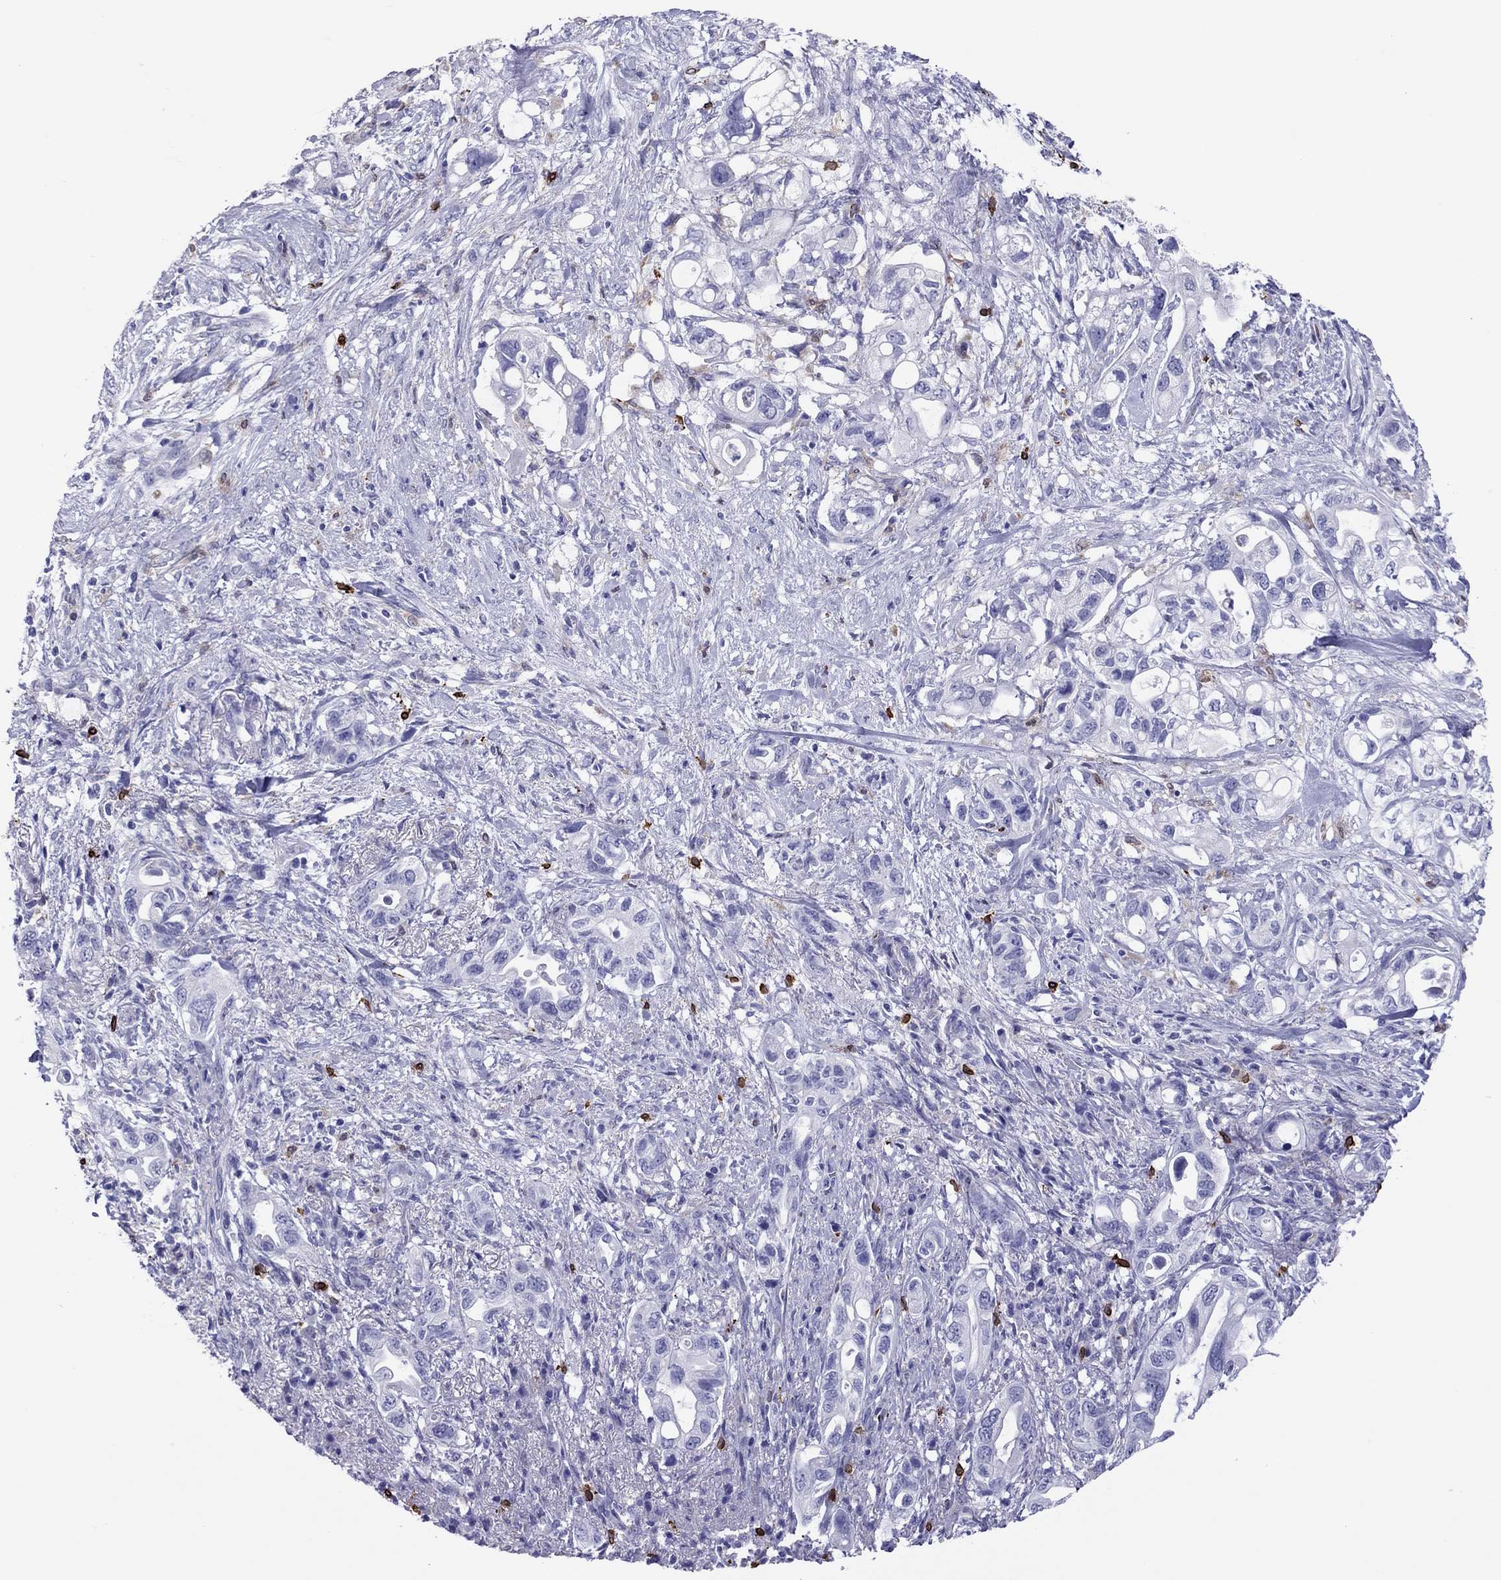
{"staining": {"intensity": "negative", "quantity": "none", "location": "none"}, "tissue": "pancreatic cancer", "cell_type": "Tumor cells", "image_type": "cancer", "snomed": [{"axis": "morphology", "description": "Adenocarcinoma, NOS"}, {"axis": "topography", "description": "Pancreas"}], "caption": "Immunohistochemistry (IHC) image of neoplastic tissue: pancreatic cancer (adenocarcinoma) stained with DAB (3,3'-diaminobenzidine) shows no significant protein positivity in tumor cells.", "gene": "ADORA2A", "patient": {"sex": "female", "age": 72}}